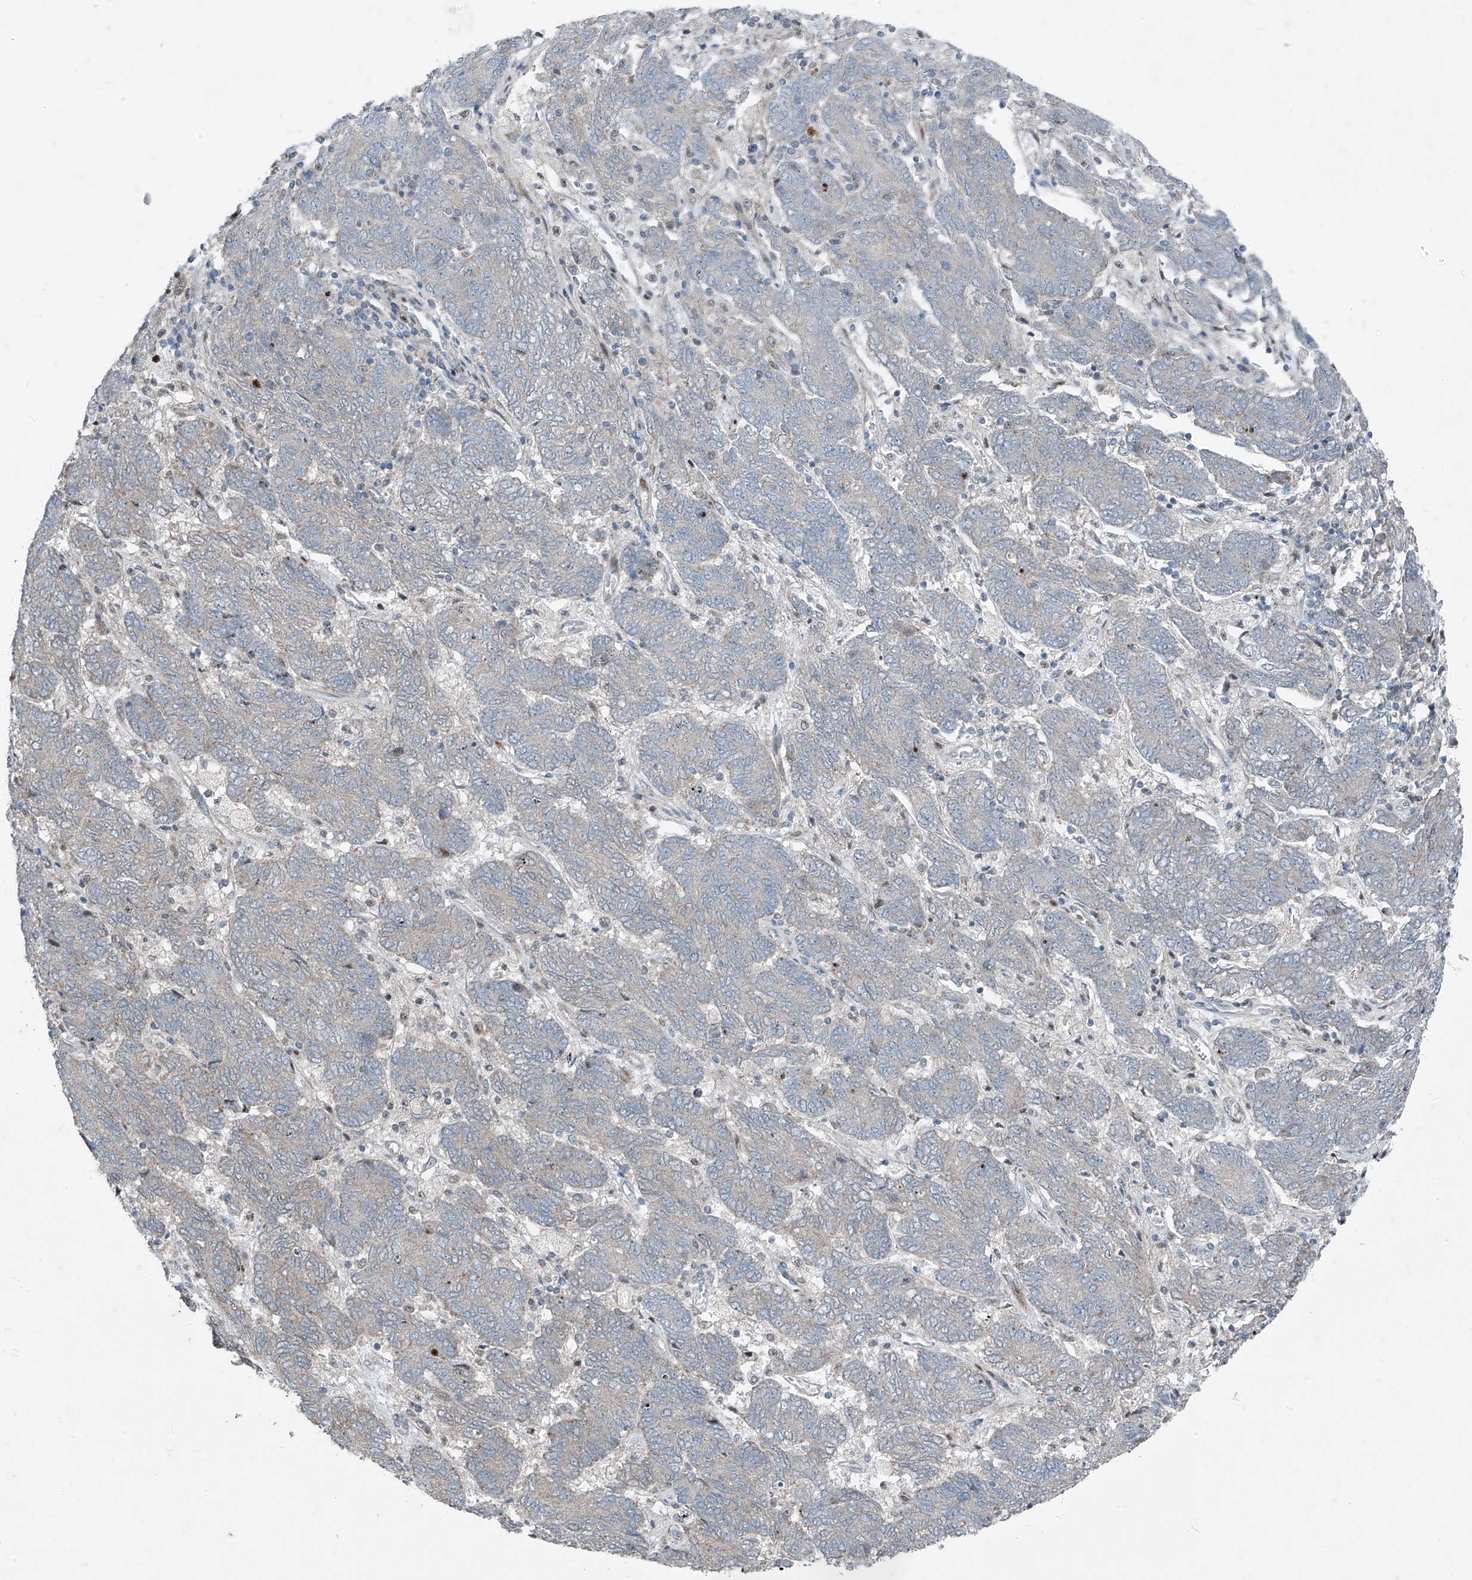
{"staining": {"intensity": "moderate", "quantity": "<25%", "location": "cytoplasmic/membranous"}, "tissue": "endometrial cancer", "cell_type": "Tumor cells", "image_type": "cancer", "snomed": [{"axis": "morphology", "description": "Adenocarcinoma, NOS"}, {"axis": "topography", "description": "Endometrium"}], "caption": "Adenocarcinoma (endometrial) tissue displays moderate cytoplasmic/membranous staining in about <25% of tumor cells, visualized by immunohistochemistry.", "gene": "PPCS", "patient": {"sex": "female", "age": 80}}